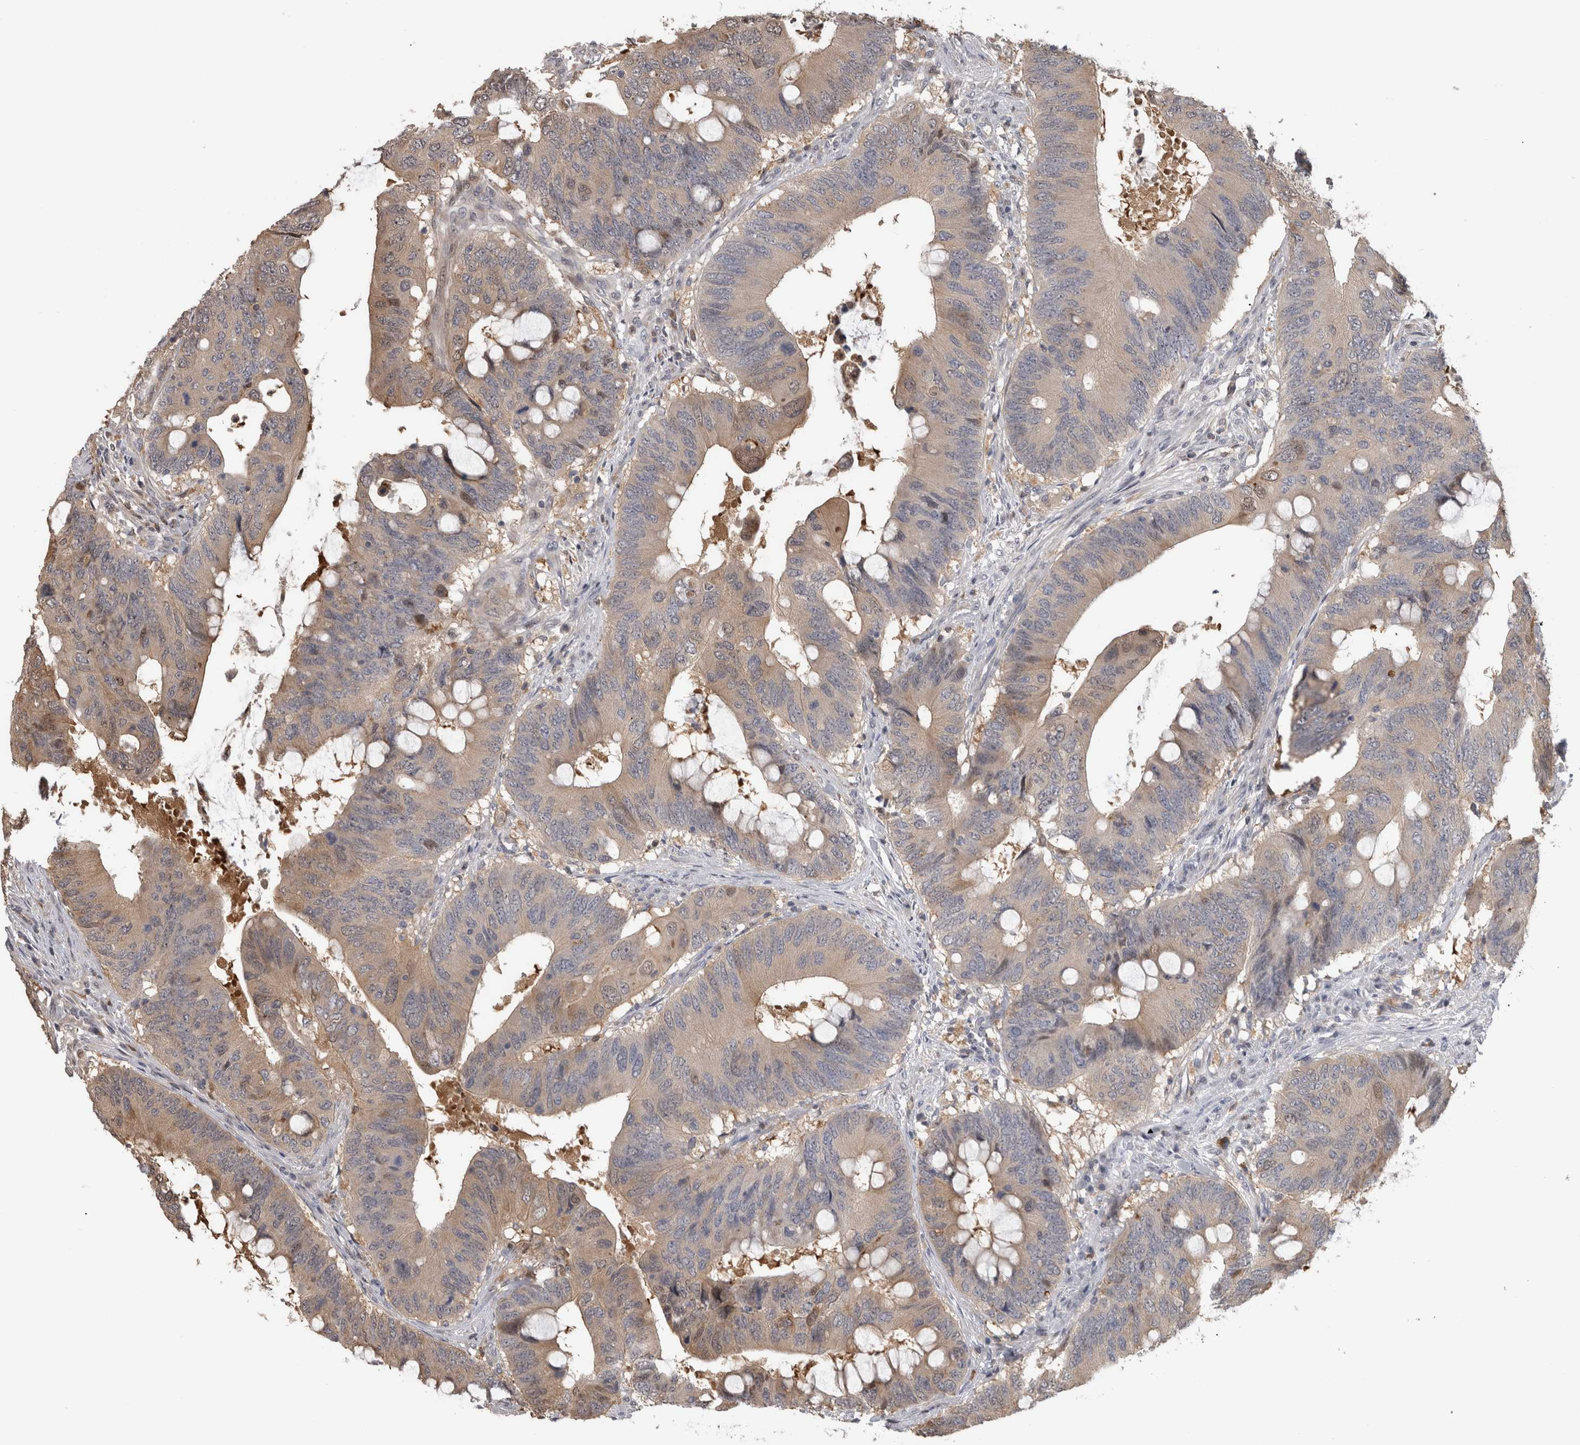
{"staining": {"intensity": "weak", "quantity": ">75%", "location": "cytoplasmic/membranous"}, "tissue": "colorectal cancer", "cell_type": "Tumor cells", "image_type": "cancer", "snomed": [{"axis": "morphology", "description": "Adenocarcinoma, NOS"}, {"axis": "topography", "description": "Colon"}], "caption": "Colorectal cancer stained with a protein marker reveals weak staining in tumor cells.", "gene": "USH1G", "patient": {"sex": "male", "age": 71}}